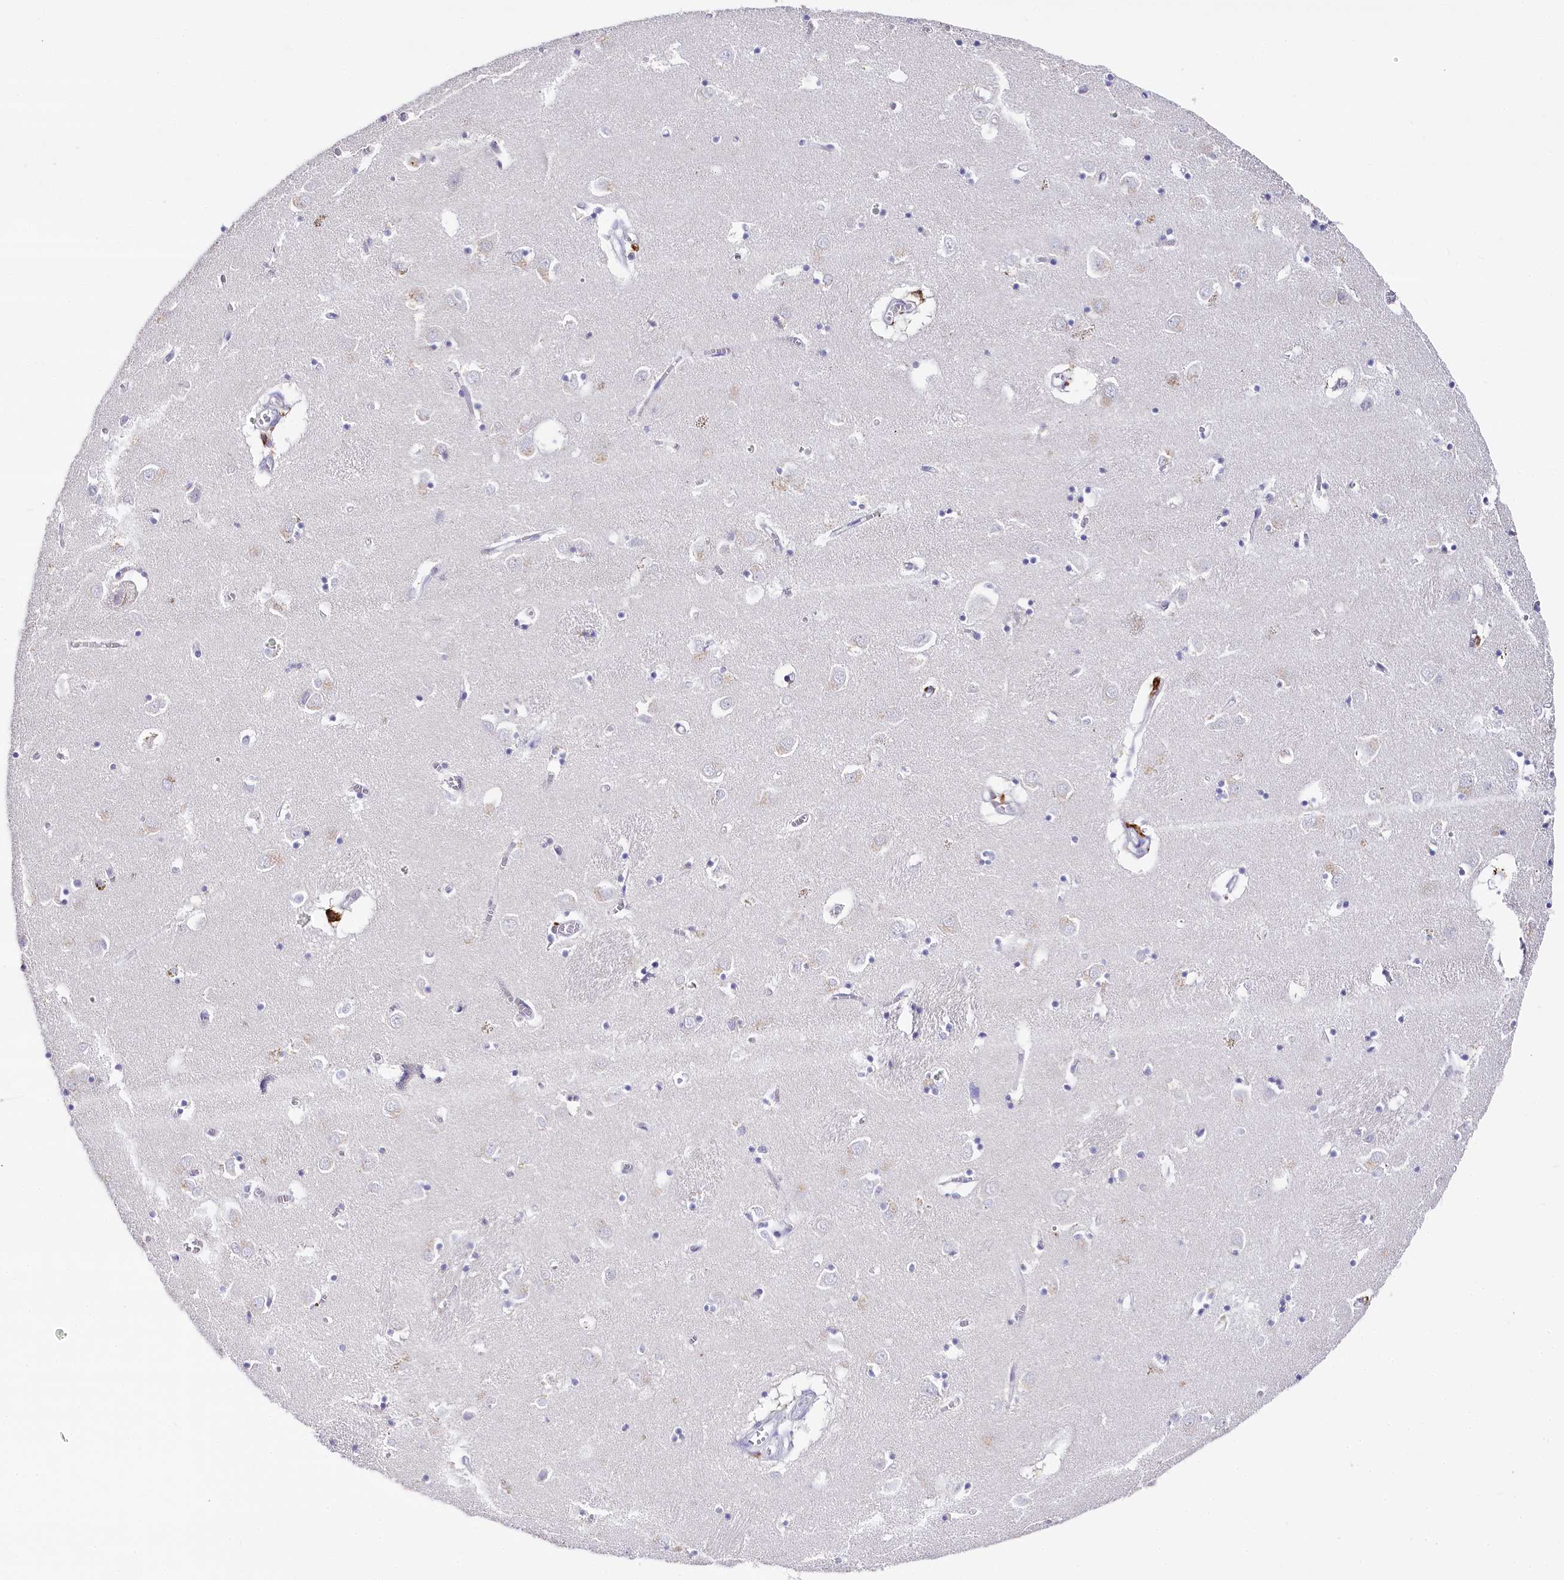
{"staining": {"intensity": "negative", "quantity": "none", "location": "none"}, "tissue": "caudate", "cell_type": "Glial cells", "image_type": "normal", "snomed": [{"axis": "morphology", "description": "Normal tissue, NOS"}, {"axis": "topography", "description": "Lateral ventricle wall"}], "caption": "Image shows no significant protein positivity in glial cells of unremarkable caudate. (DAB IHC with hematoxylin counter stain).", "gene": "CLEC4M", "patient": {"sex": "male", "age": 70}}